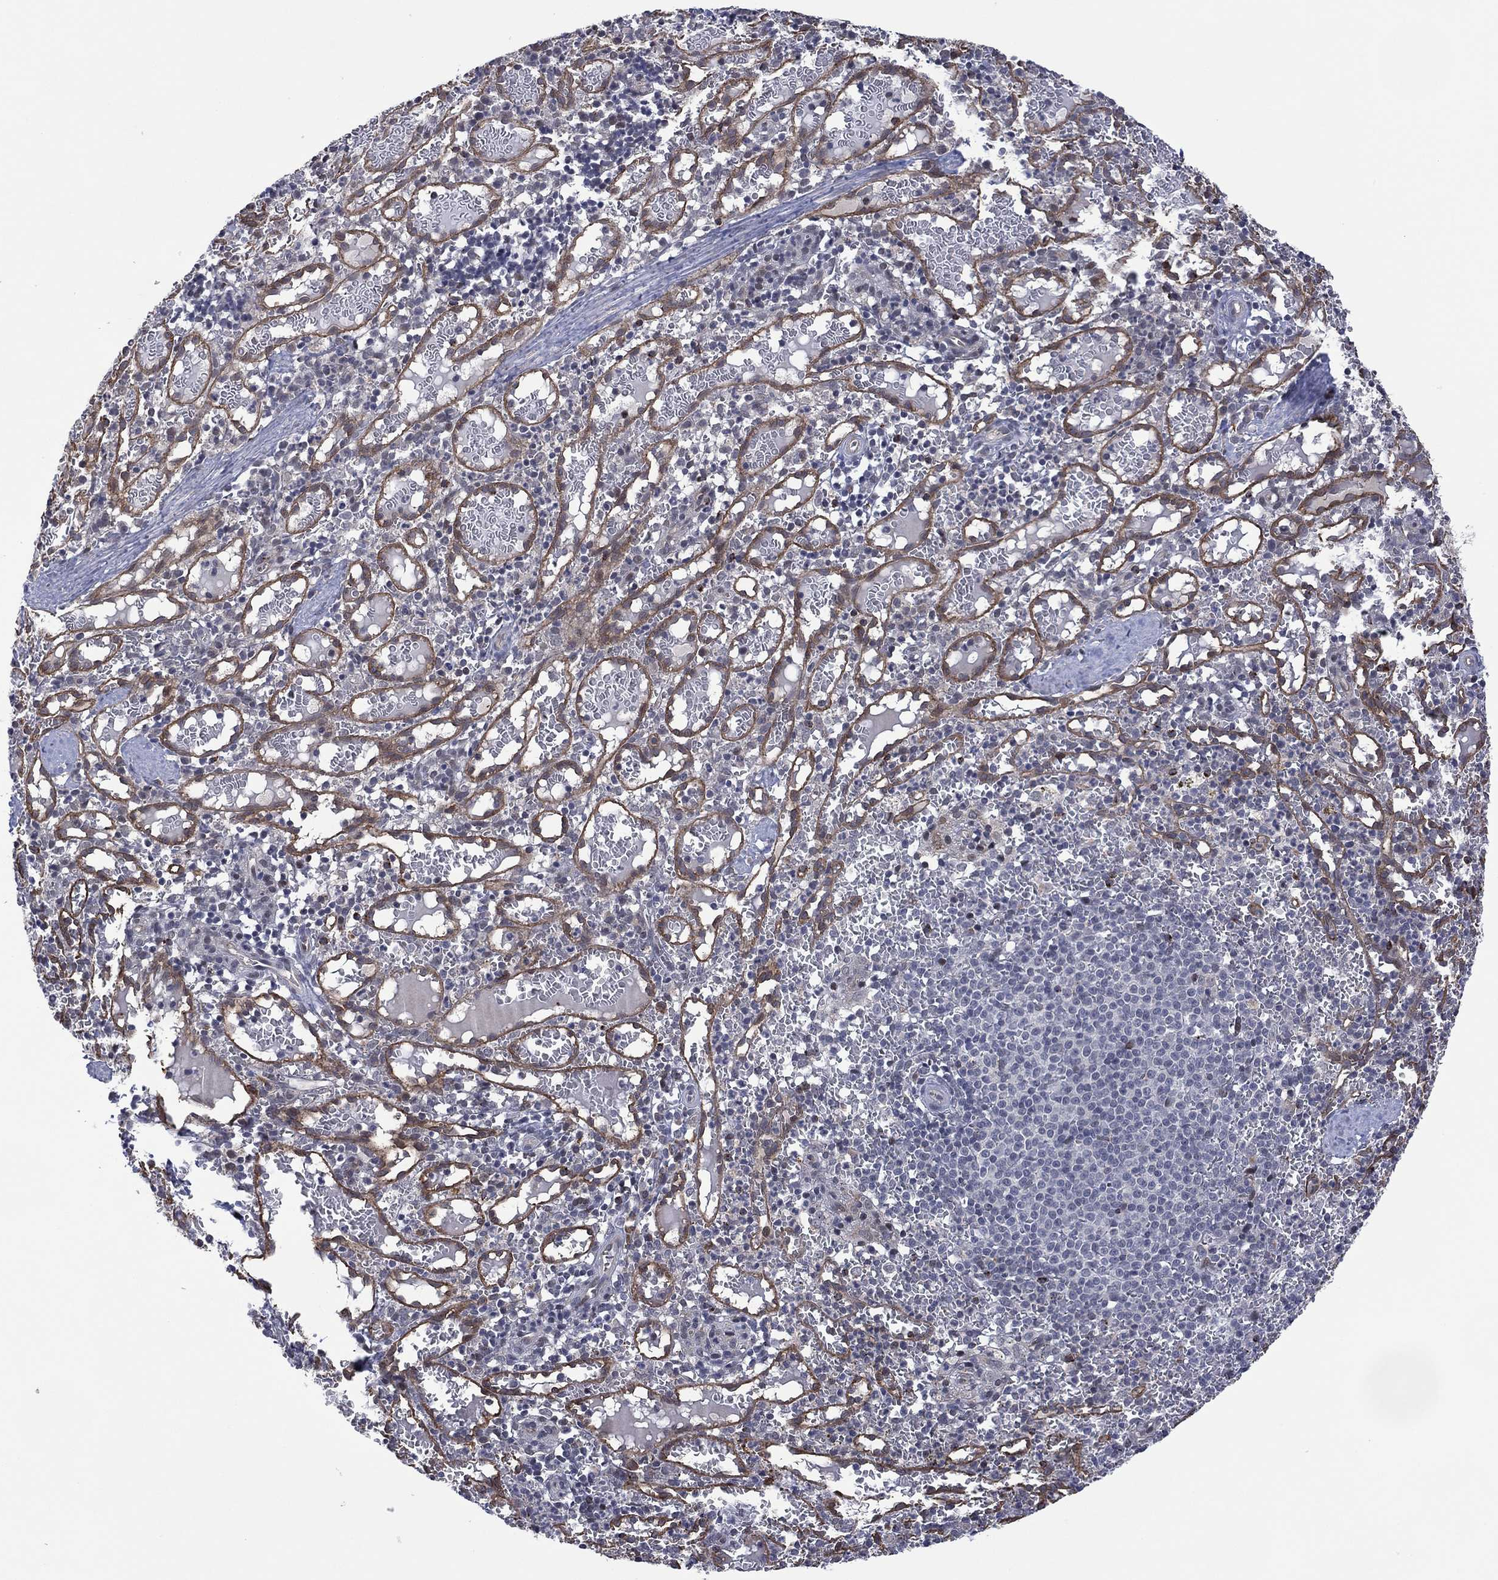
{"staining": {"intensity": "moderate", "quantity": "25%-75%", "location": "cytoplasmic/membranous"}, "tissue": "spleen", "cell_type": "Cells in red pulp", "image_type": "normal", "snomed": [{"axis": "morphology", "description": "Normal tissue, NOS"}, {"axis": "topography", "description": "Spleen"}], "caption": "DAB immunohistochemical staining of benign spleen demonstrates moderate cytoplasmic/membranous protein positivity in approximately 25%-75% of cells in red pulp. The staining is performed using DAB brown chromogen to label protein expression. The nuclei are counter-stained blue using hematoxylin.", "gene": "DPP4", "patient": {"sex": "male", "age": 11}}